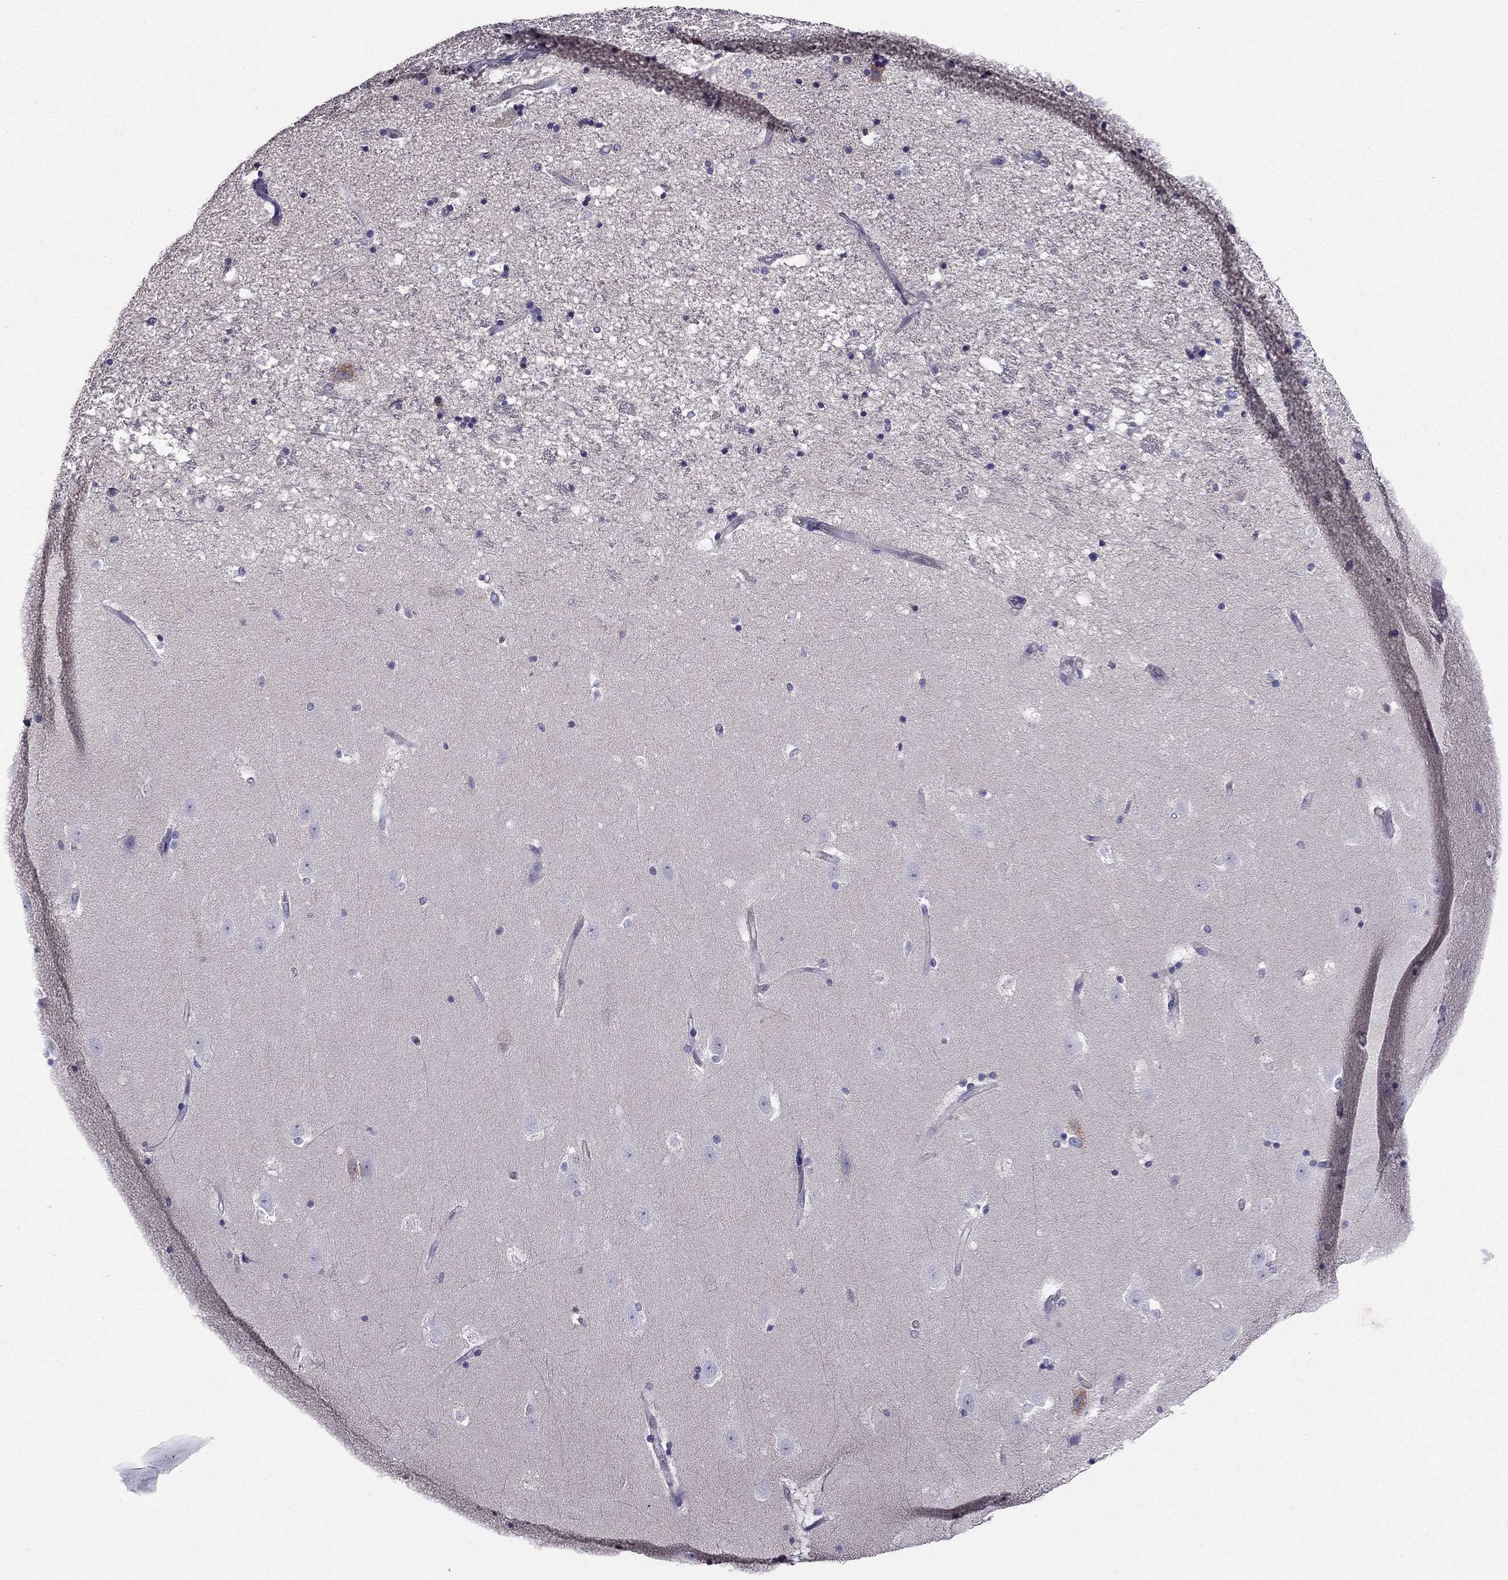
{"staining": {"intensity": "negative", "quantity": "none", "location": "none"}, "tissue": "hippocampus", "cell_type": "Glial cells", "image_type": "normal", "snomed": [{"axis": "morphology", "description": "Normal tissue, NOS"}, {"axis": "topography", "description": "Hippocampus"}], "caption": "A histopathology image of hippocampus stained for a protein shows no brown staining in glial cells. (Brightfield microscopy of DAB immunohistochemistry (IHC) at high magnification).", "gene": "AAK1", "patient": {"sex": "male", "age": 49}}